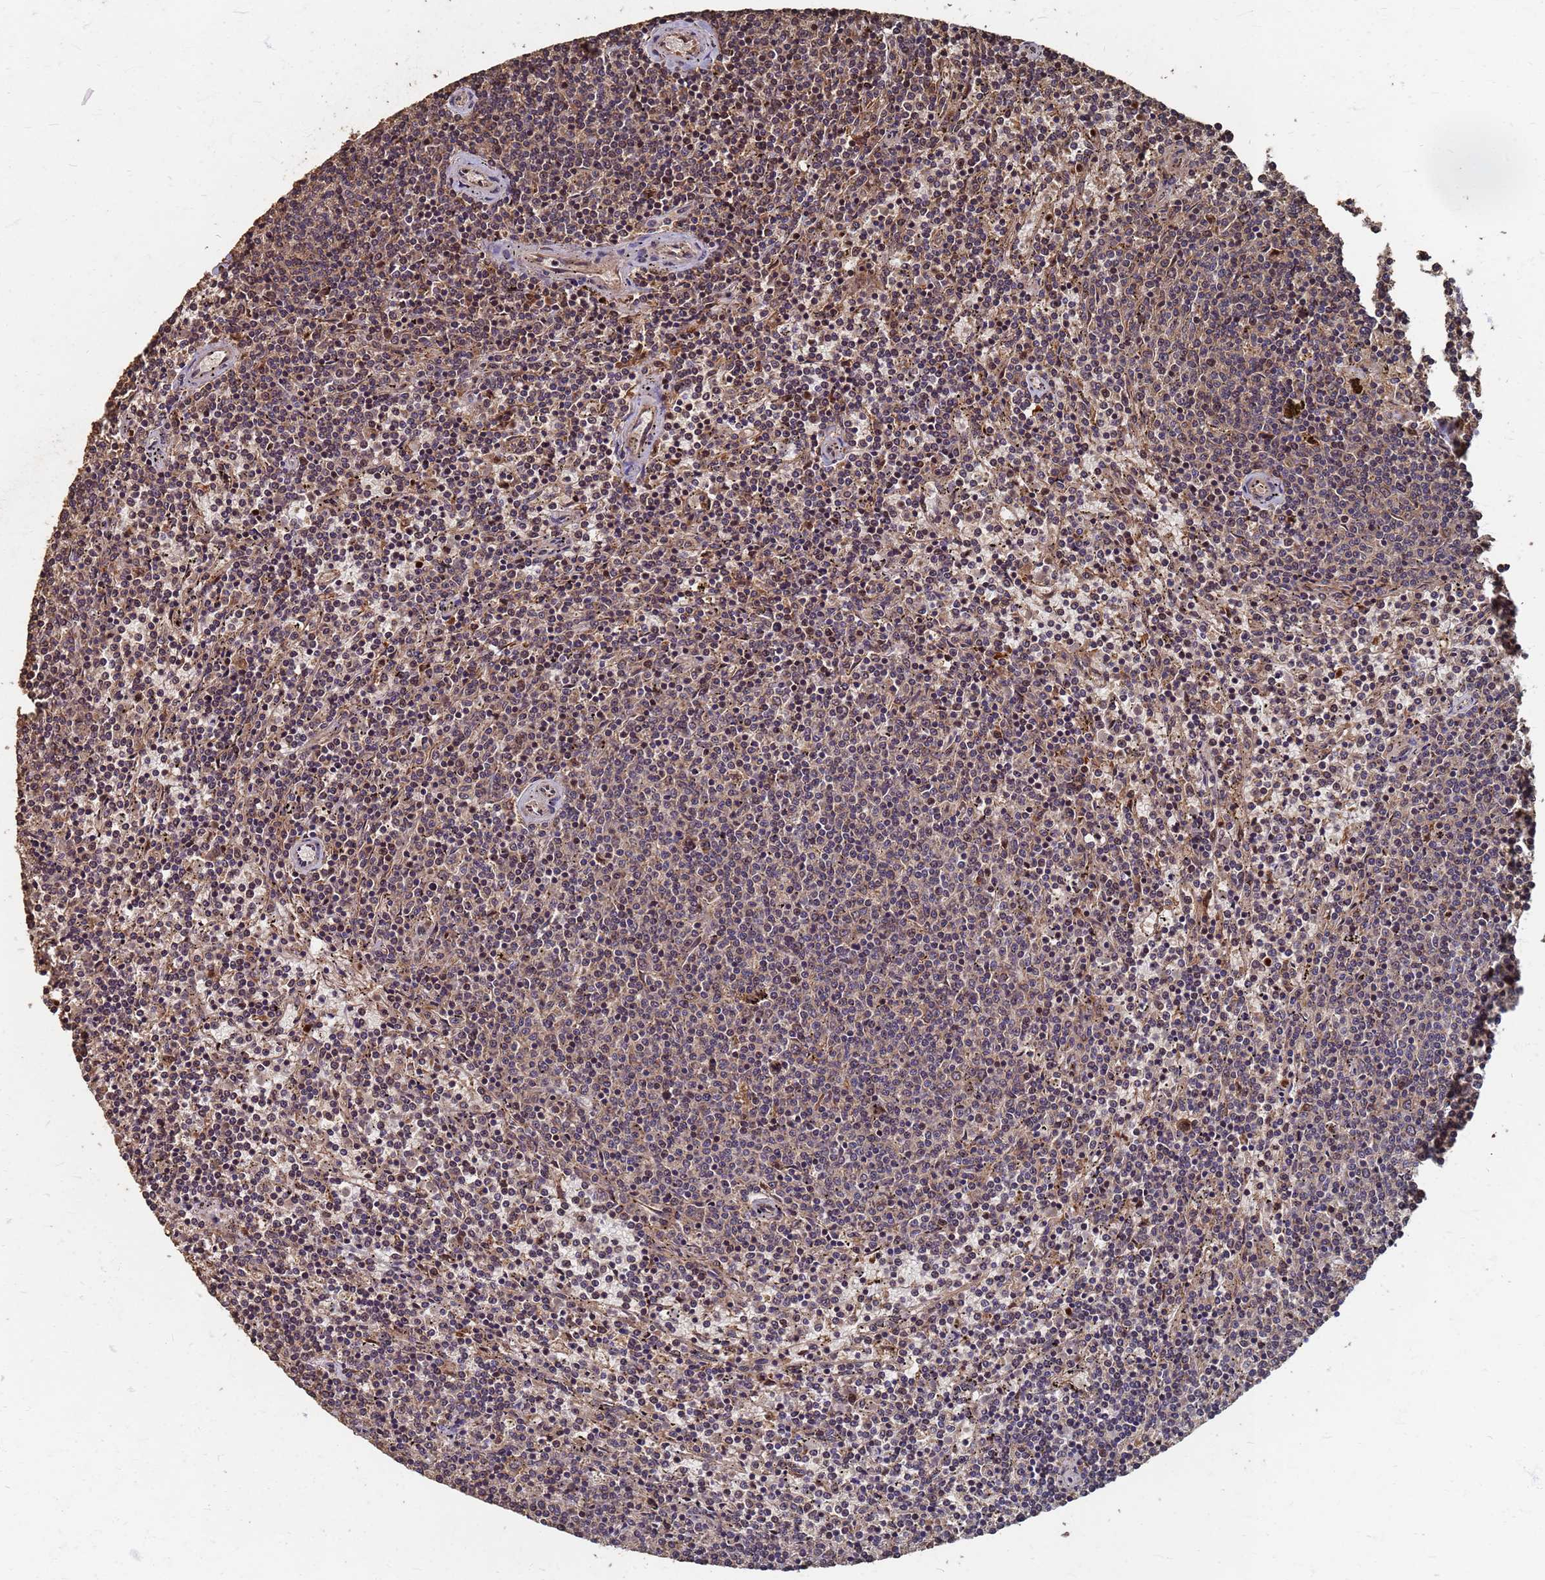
{"staining": {"intensity": "weak", "quantity": "25%-75%", "location": "cytoplasmic/membranous"}, "tissue": "lymphoma", "cell_type": "Tumor cells", "image_type": "cancer", "snomed": [{"axis": "morphology", "description": "Malignant lymphoma, non-Hodgkin's type, Low grade"}, {"axis": "topography", "description": "Spleen"}], "caption": "Lymphoma stained with a protein marker exhibits weak staining in tumor cells.", "gene": "DPH5", "patient": {"sex": "female", "age": 50}}